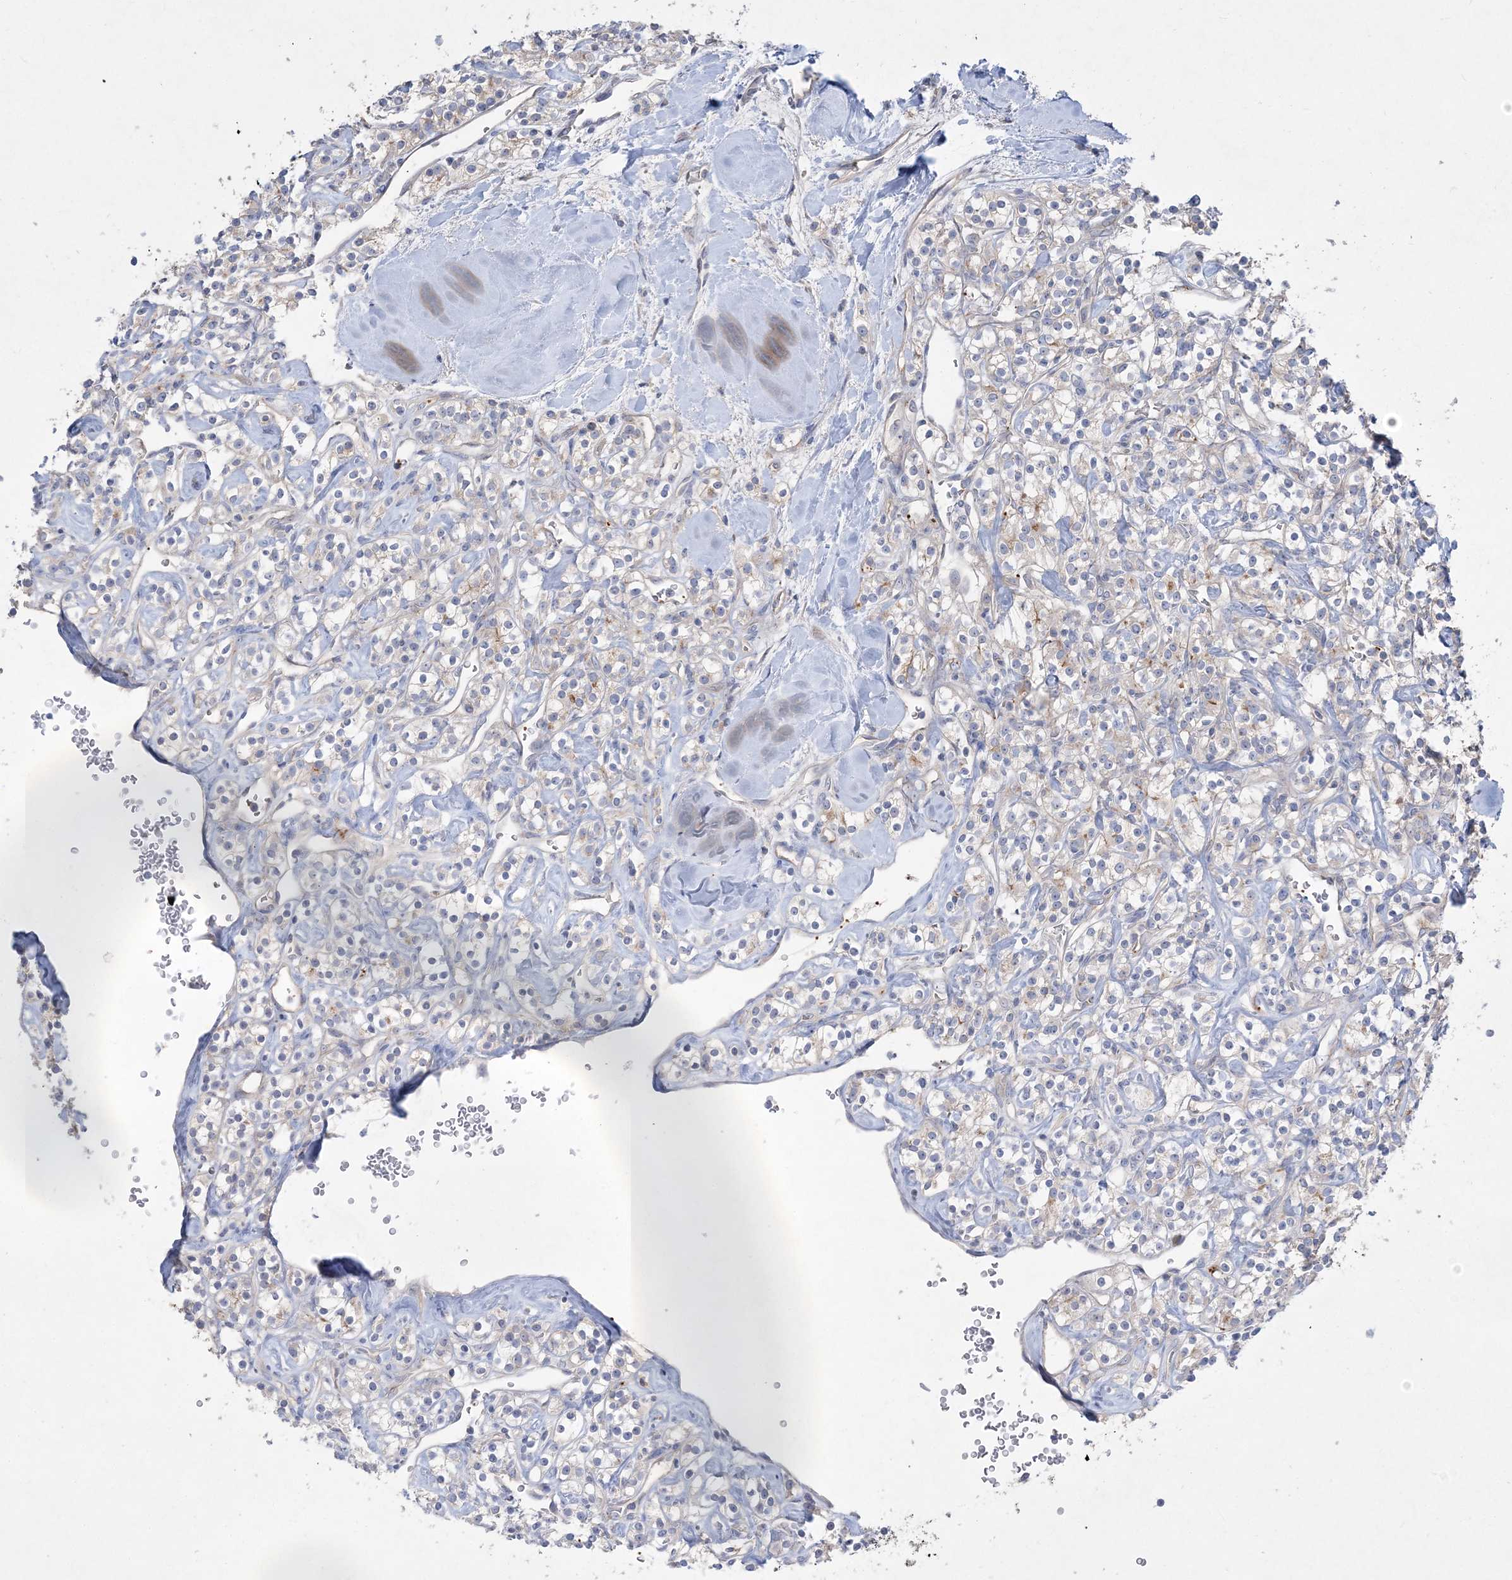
{"staining": {"intensity": "negative", "quantity": "none", "location": "none"}, "tissue": "renal cancer", "cell_type": "Tumor cells", "image_type": "cancer", "snomed": [{"axis": "morphology", "description": "Adenocarcinoma, NOS"}, {"axis": "topography", "description": "Kidney"}], "caption": "Tumor cells are negative for brown protein staining in renal cancer.", "gene": "ADCK2", "patient": {"sex": "male", "age": 77}}